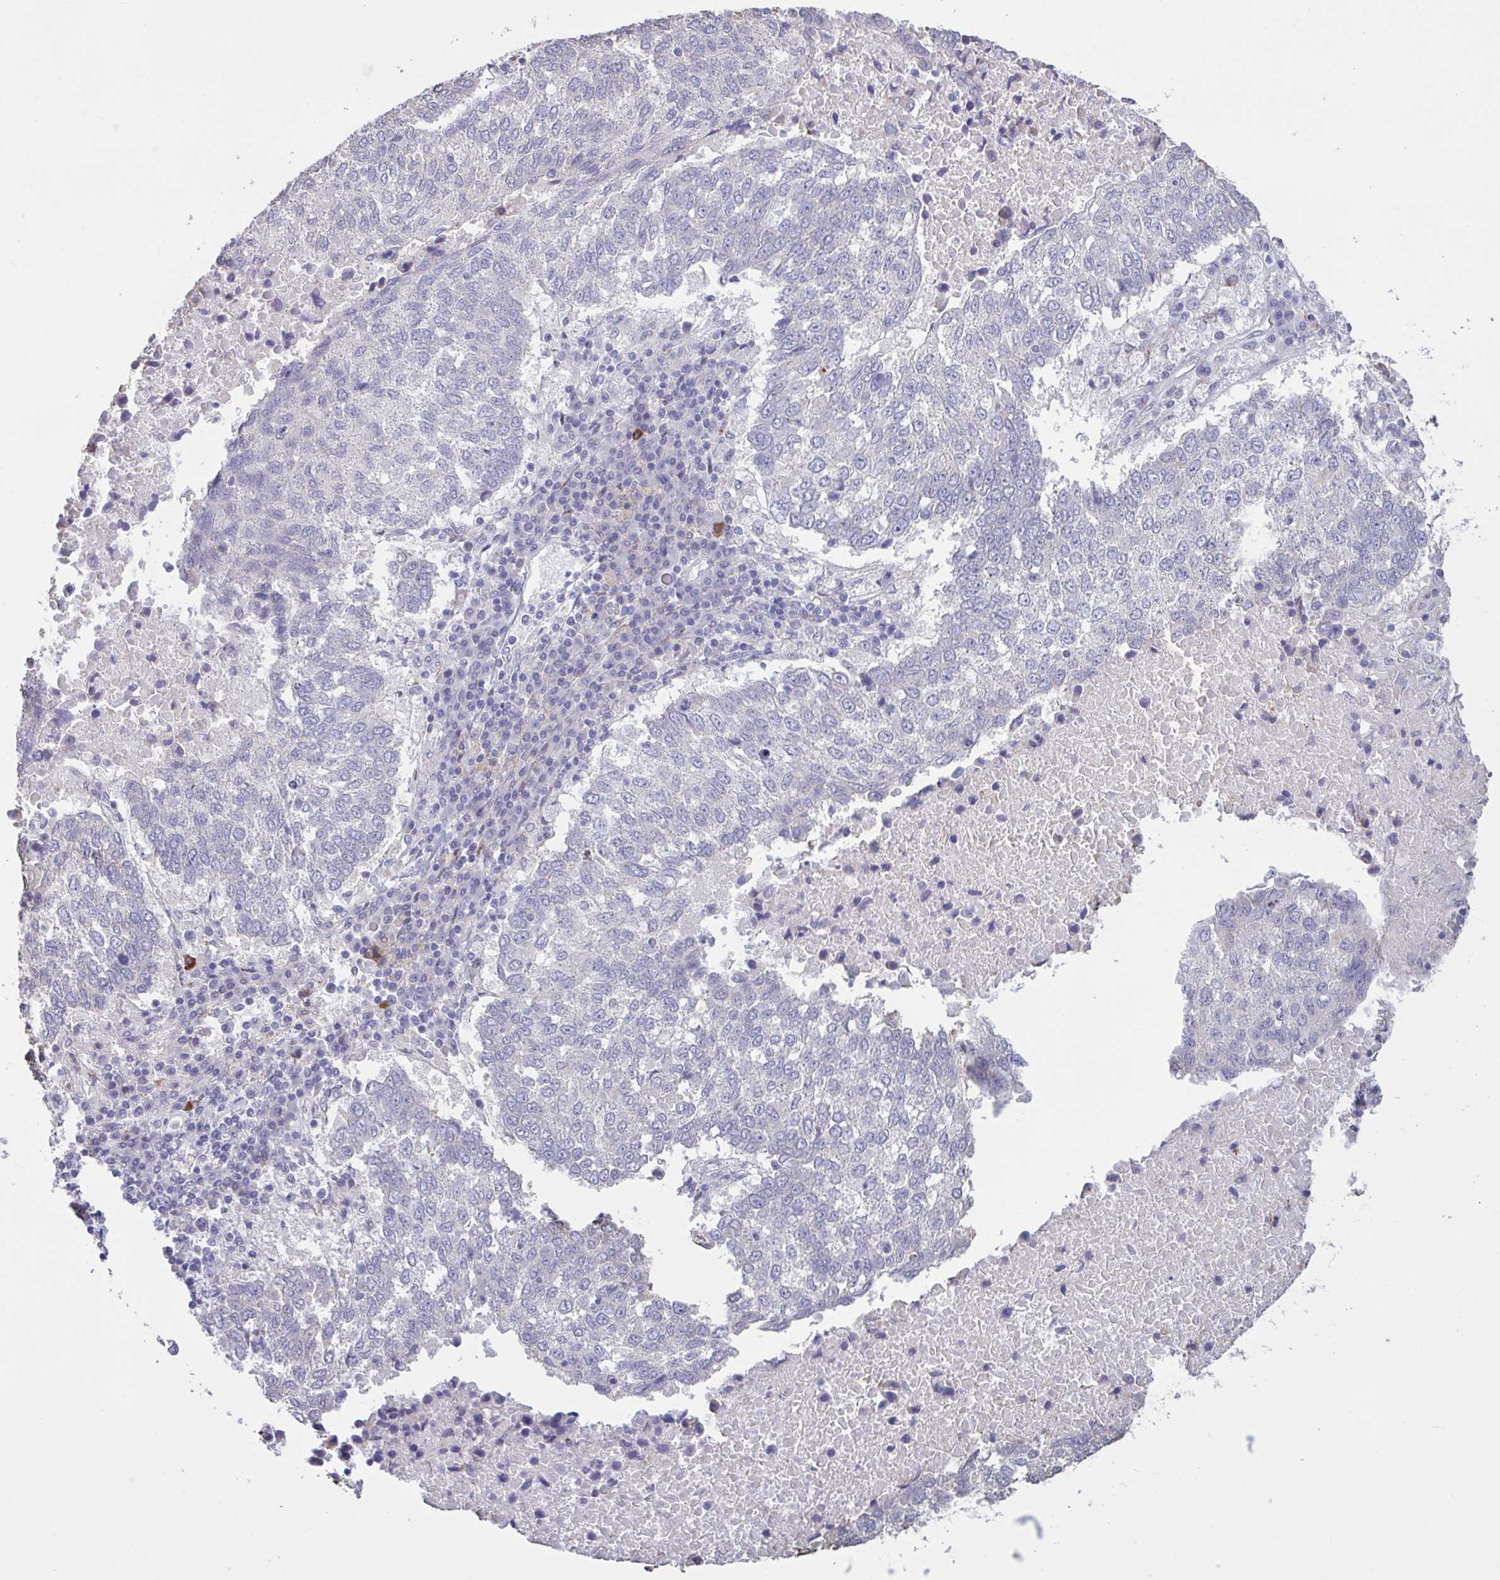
{"staining": {"intensity": "negative", "quantity": "none", "location": "none"}, "tissue": "lung cancer", "cell_type": "Tumor cells", "image_type": "cancer", "snomed": [{"axis": "morphology", "description": "Squamous cell carcinoma, NOS"}, {"axis": "topography", "description": "Lung"}], "caption": "The immunohistochemistry micrograph has no significant staining in tumor cells of lung squamous cell carcinoma tissue.", "gene": "MRGPRX2", "patient": {"sex": "male", "age": 73}}